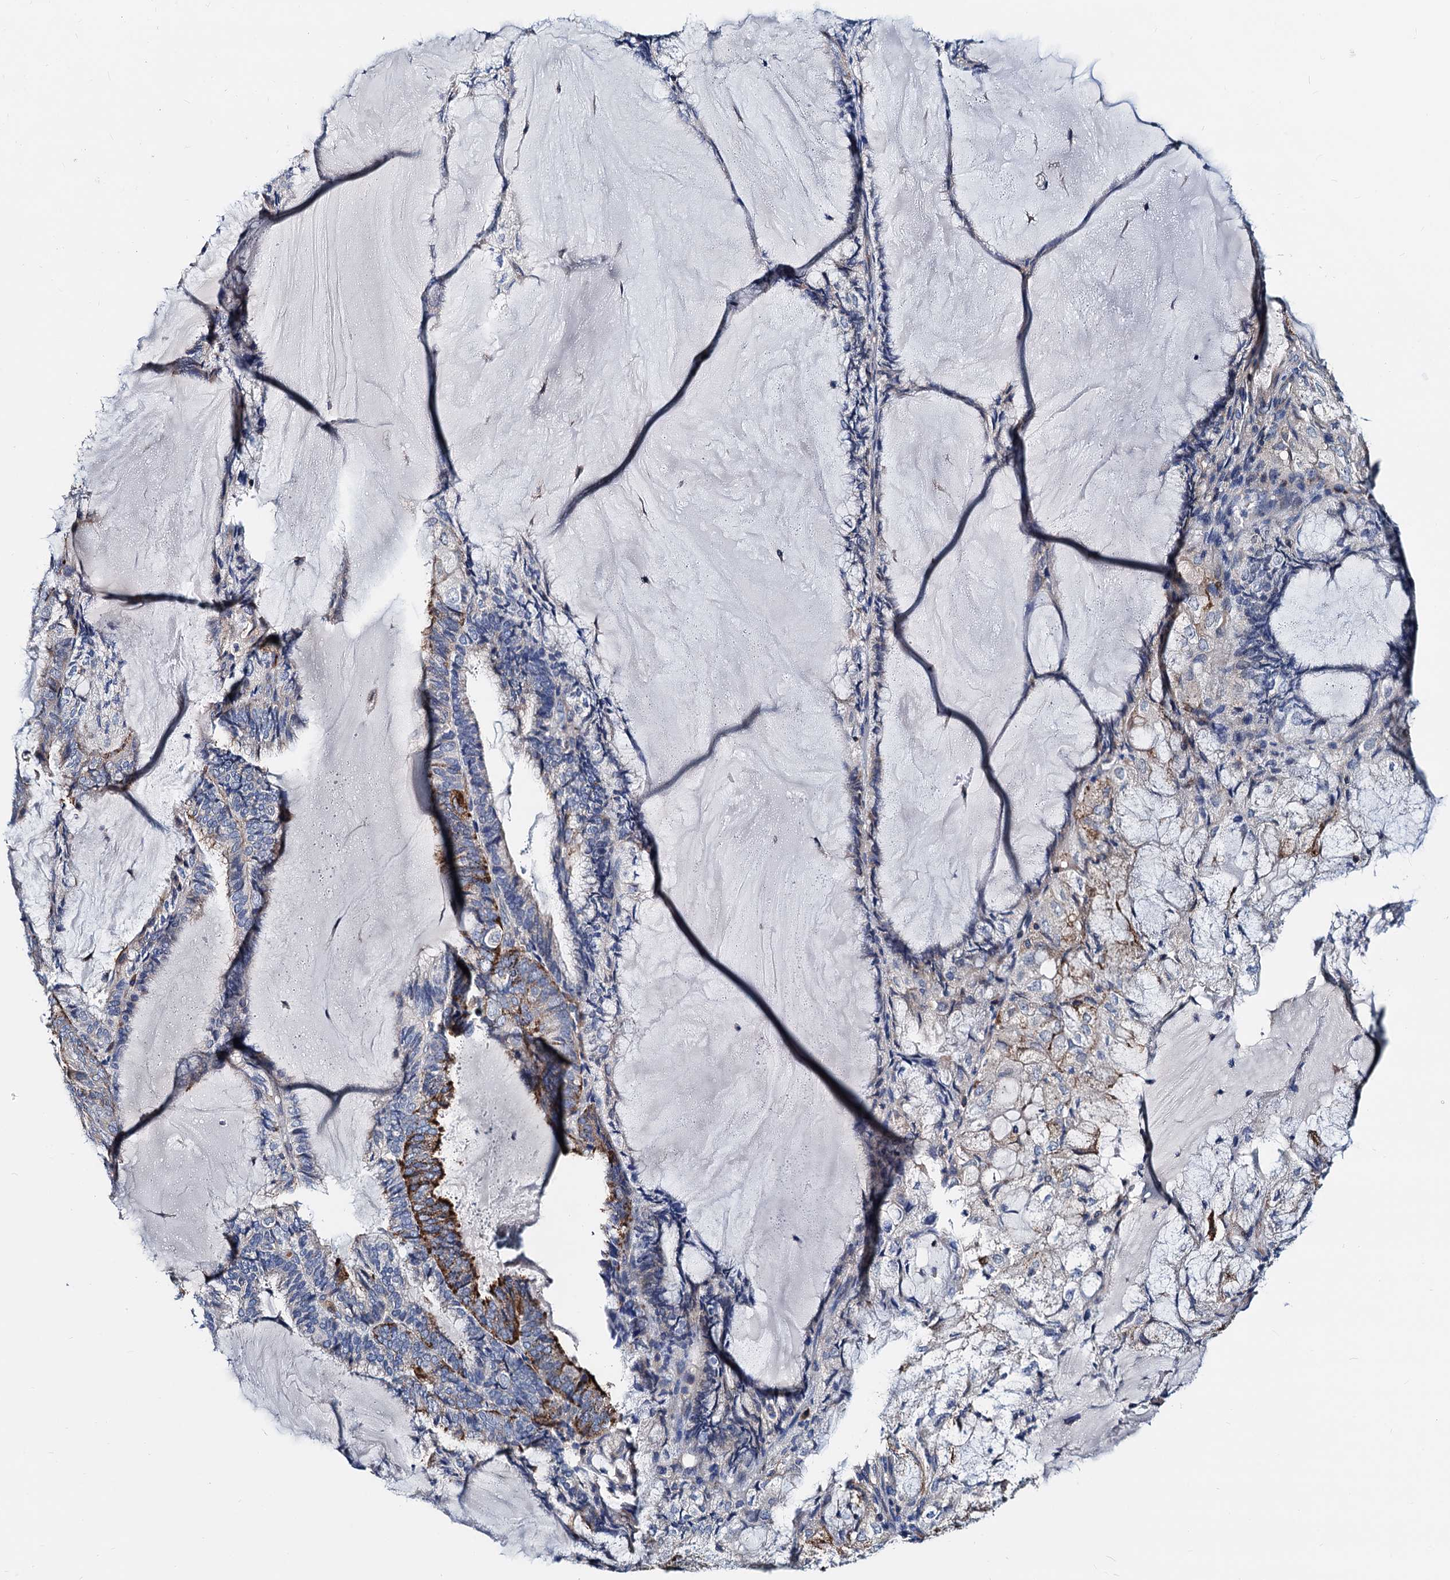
{"staining": {"intensity": "weak", "quantity": "<25%", "location": "cytoplasmic/membranous"}, "tissue": "endometrial cancer", "cell_type": "Tumor cells", "image_type": "cancer", "snomed": [{"axis": "morphology", "description": "Adenocarcinoma, NOS"}, {"axis": "topography", "description": "Endometrium"}], "caption": "An immunohistochemistry photomicrograph of endometrial cancer is shown. There is no staining in tumor cells of endometrial cancer.", "gene": "GCOM1", "patient": {"sex": "female", "age": 81}}